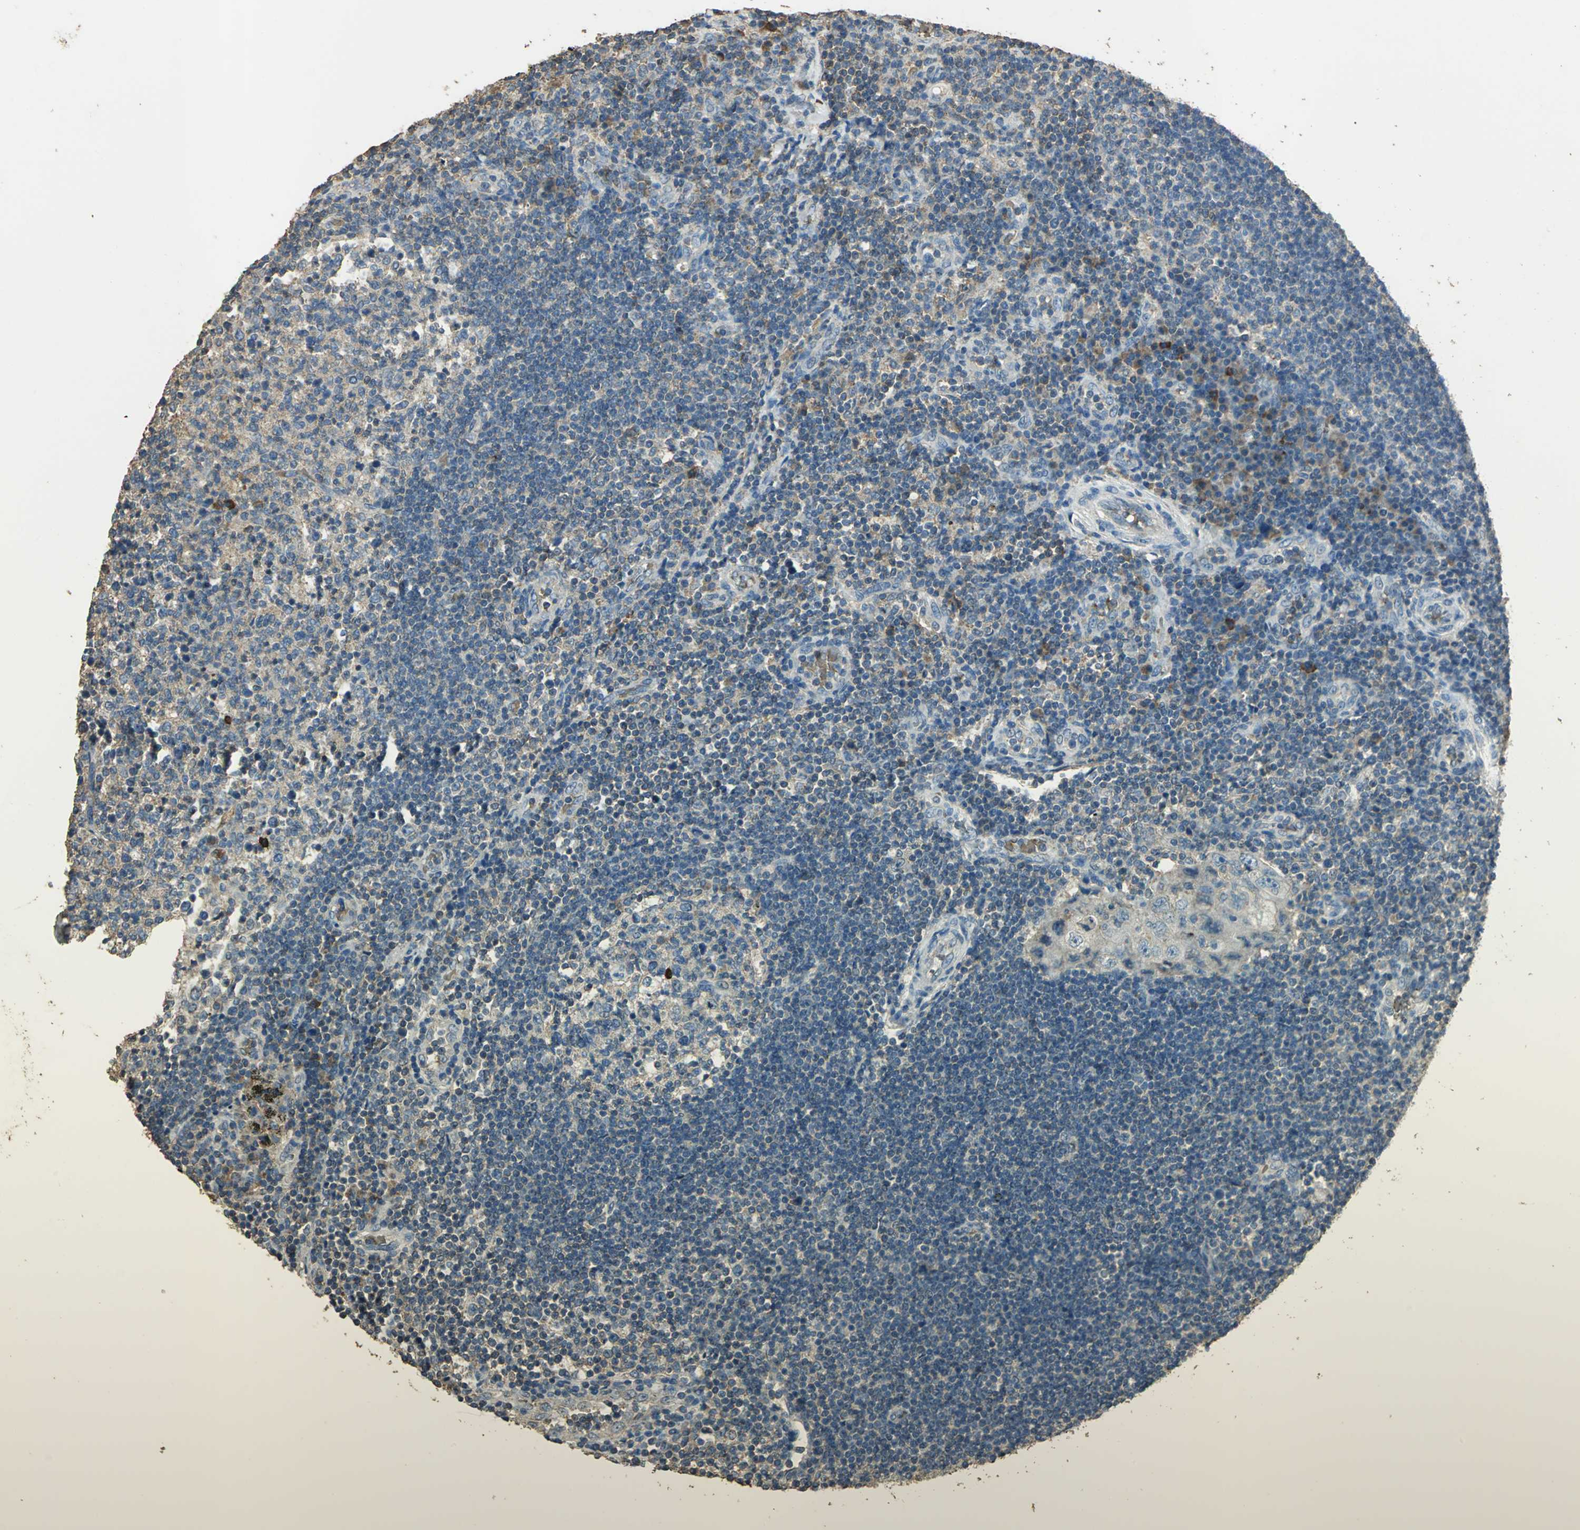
{"staining": {"intensity": "weak", "quantity": ">75%", "location": "cytoplasmic/membranous"}, "tissue": "lymph node", "cell_type": "Germinal center cells", "image_type": "normal", "snomed": [{"axis": "morphology", "description": "Normal tissue, NOS"}, {"axis": "morphology", "description": "Squamous cell carcinoma, metastatic, NOS"}, {"axis": "topography", "description": "Lymph node"}], "caption": "An IHC histopathology image of normal tissue is shown. Protein staining in brown highlights weak cytoplasmic/membranous positivity in lymph node within germinal center cells.", "gene": "TRAPPC2", "patient": {"sex": "female", "age": 53}}